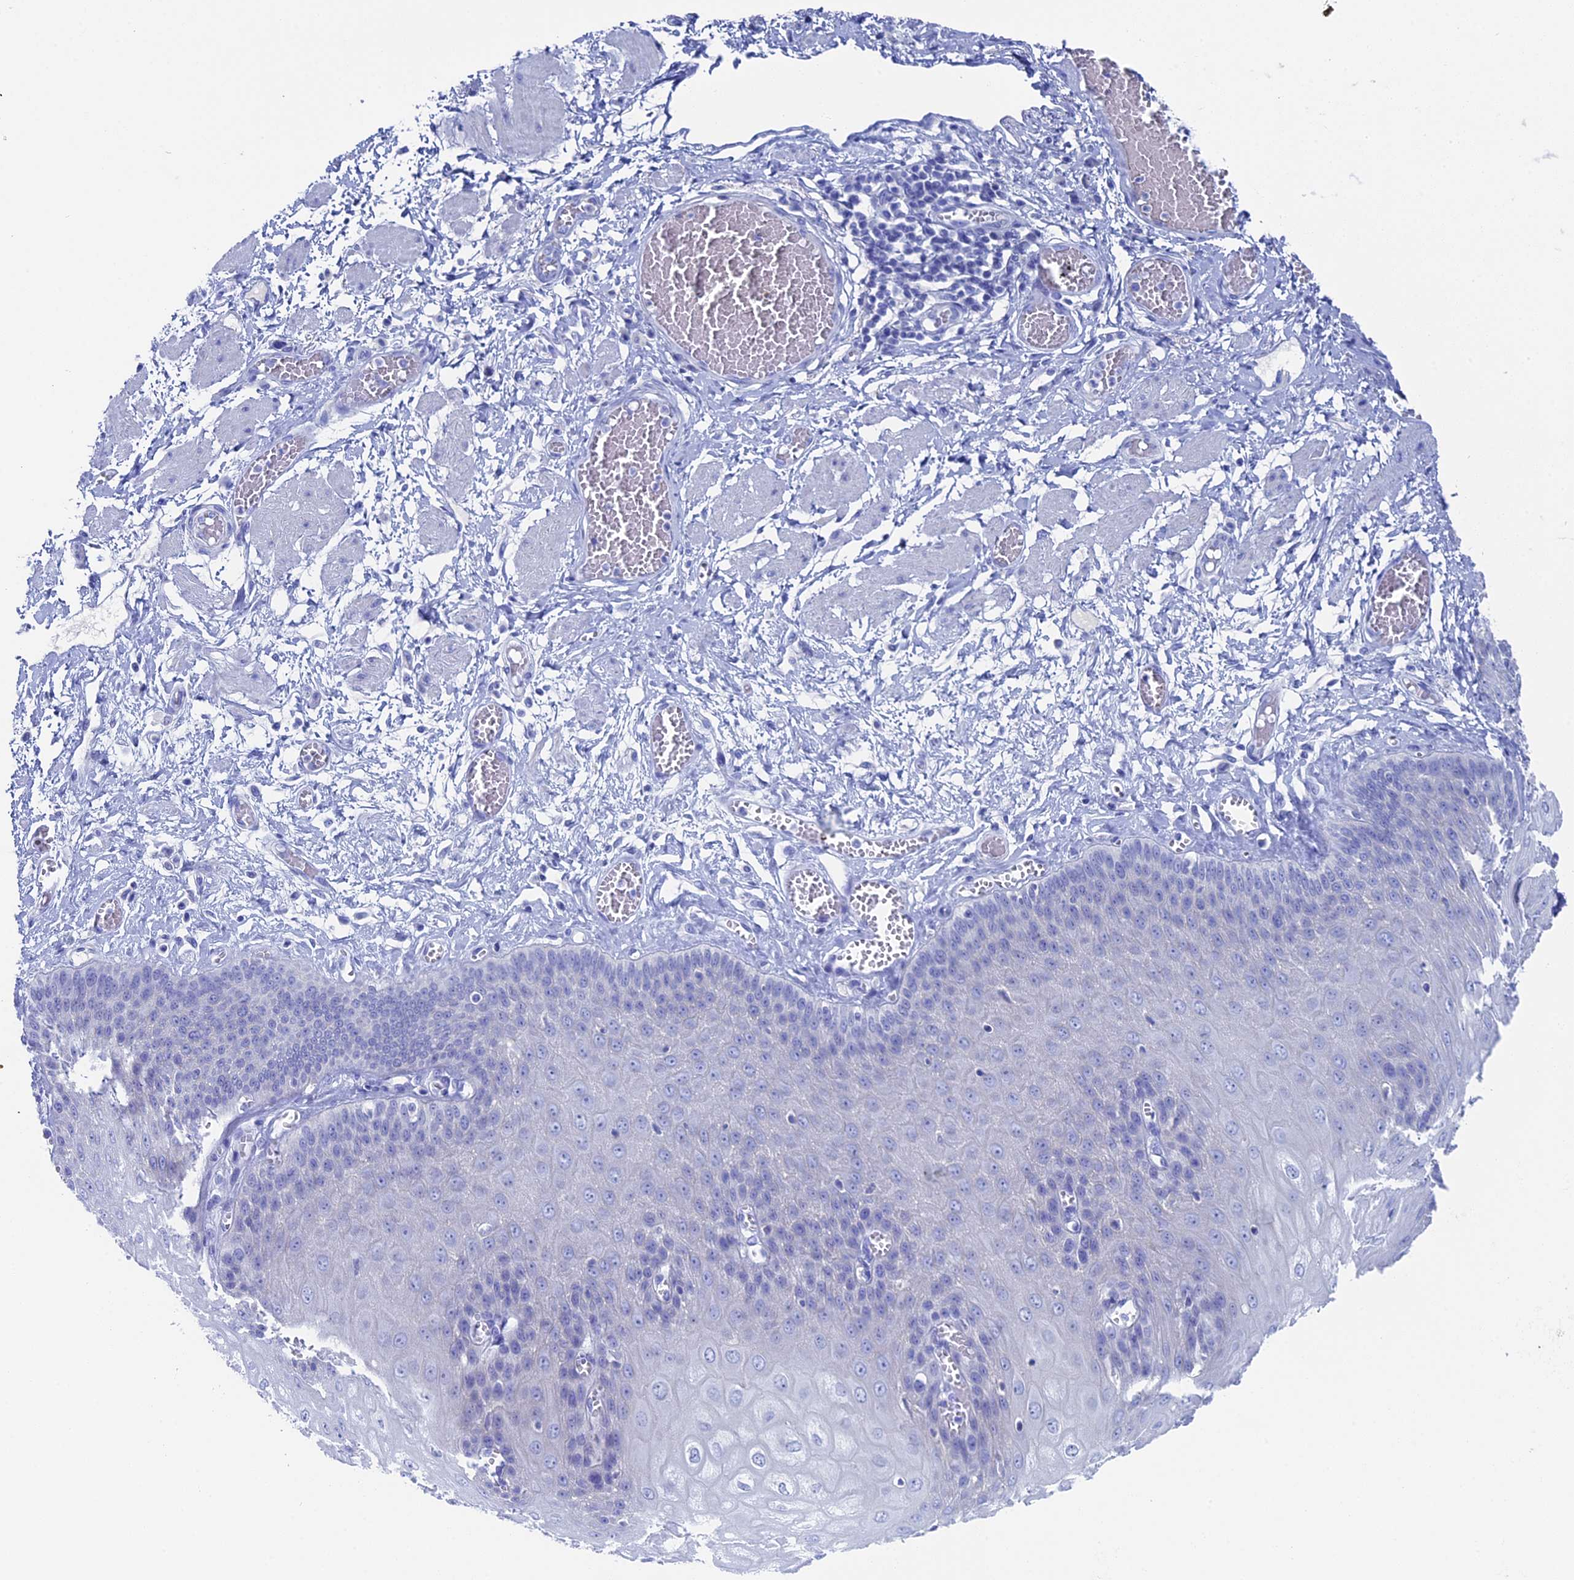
{"staining": {"intensity": "negative", "quantity": "none", "location": "none"}, "tissue": "esophagus", "cell_type": "Squamous epithelial cells", "image_type": "normal", "snomed": [{"axis": "morphology", "description": "Normal tissue, NOS"}, {"axis": "topography", "description": "Esophagus"}], "caption": "The photomicrograph shows no significant expression in squamous epithelial cells of esophagus.", "gene": "UNC119", "patient": {"sex": "male", "age": 60}}